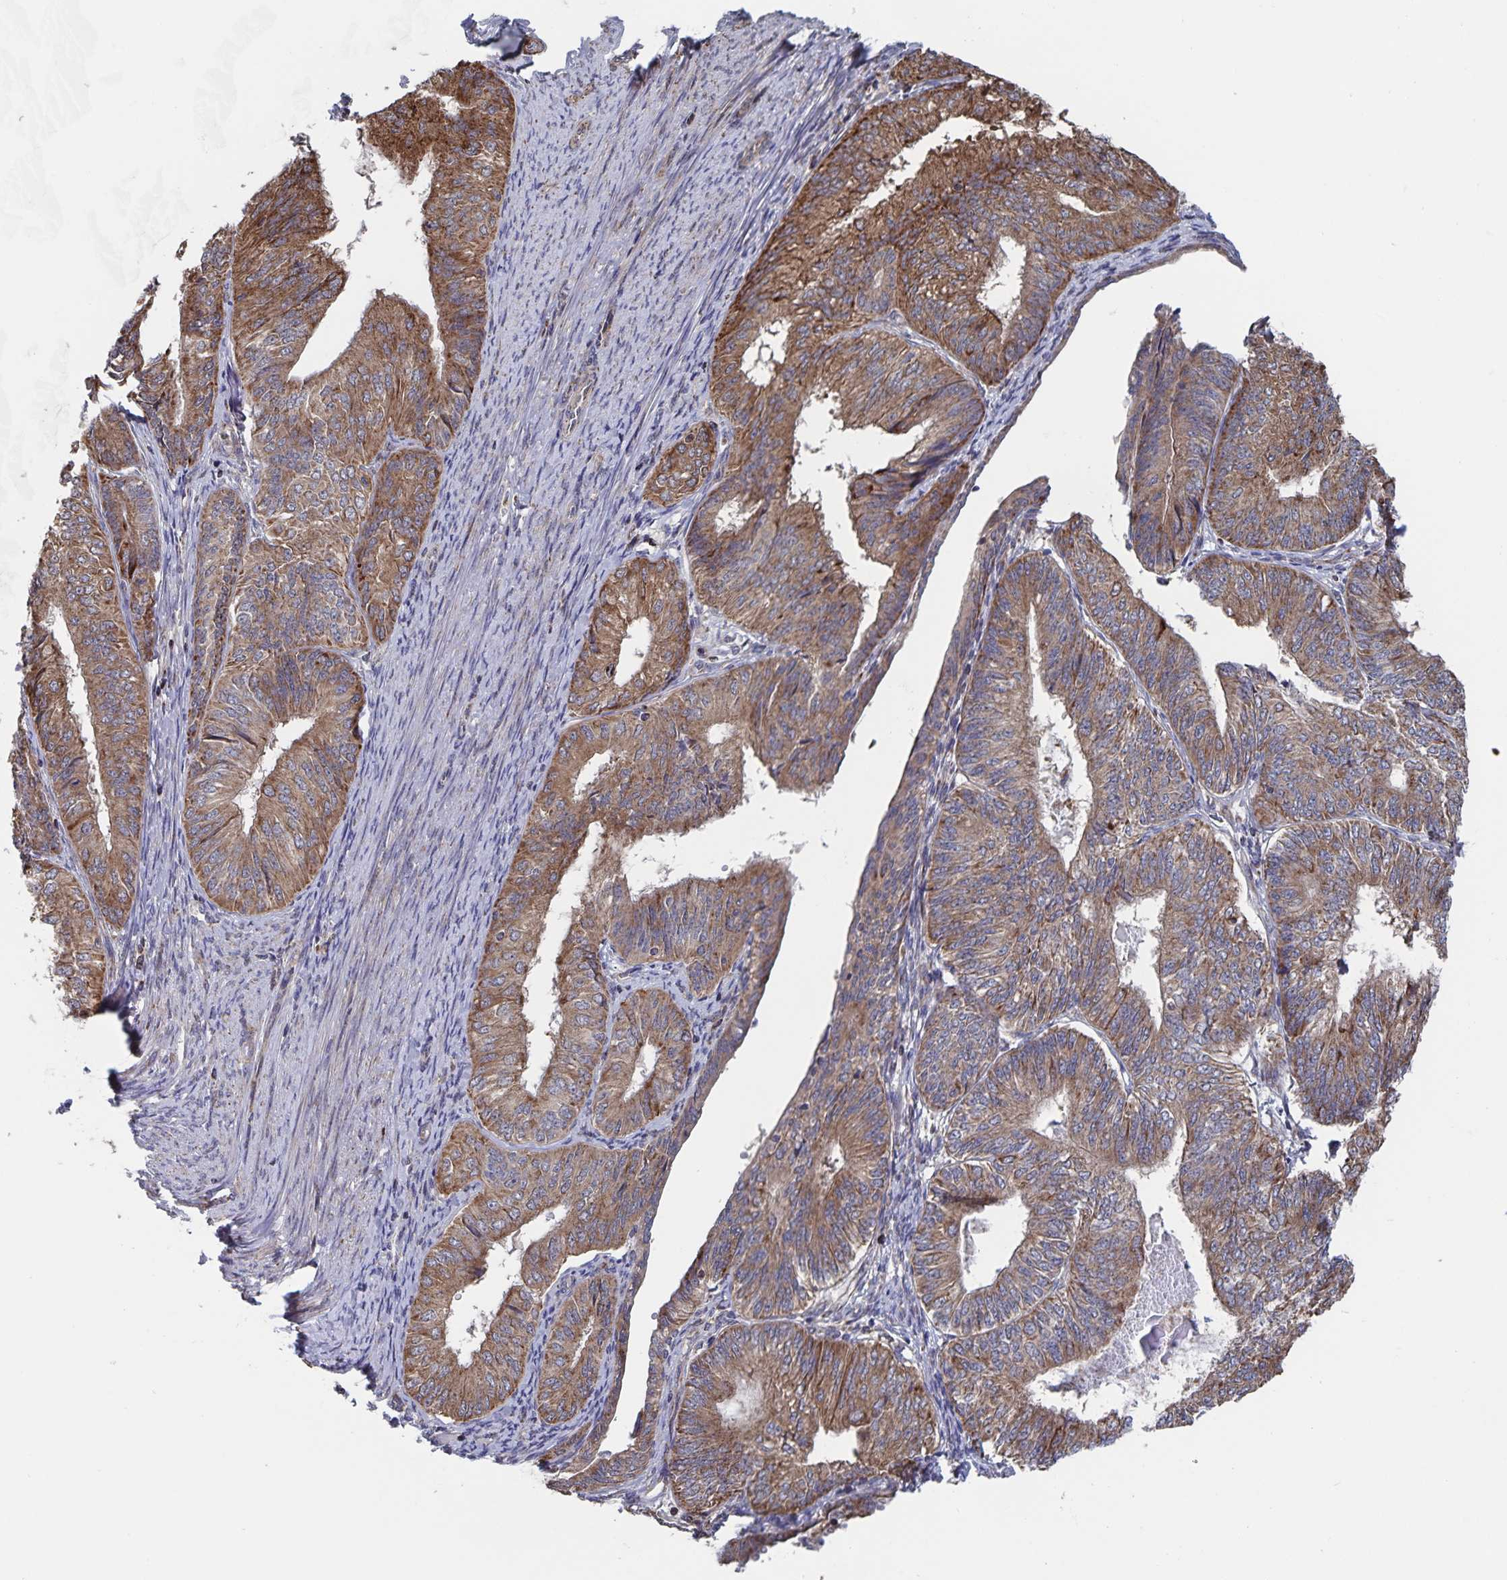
{"staining": {"intensity": "moderate", "quantity": ">75%", "location": "cytoplasmic/membranous"}, "tissue": "endometrial cancer", "cell_type": "Tumor cells", "image_type": "cancer", "snomed": [{"axis": "morphology", "description": "Adenocarcinoma, NOS"}, {"axis": "topography", "description": "Endometrium"}], "caption": "Immunohistochemistry (IHC) histopathology image of endometrial cancer (adenocarcinoma) stained for a protein (brown), which displays medium levels of moderate cytoplasmic/membranous positivity in approximately >75% of tumor cells.", "gene": "ACACA", "patient": {"sex": "female", "age": 58}}